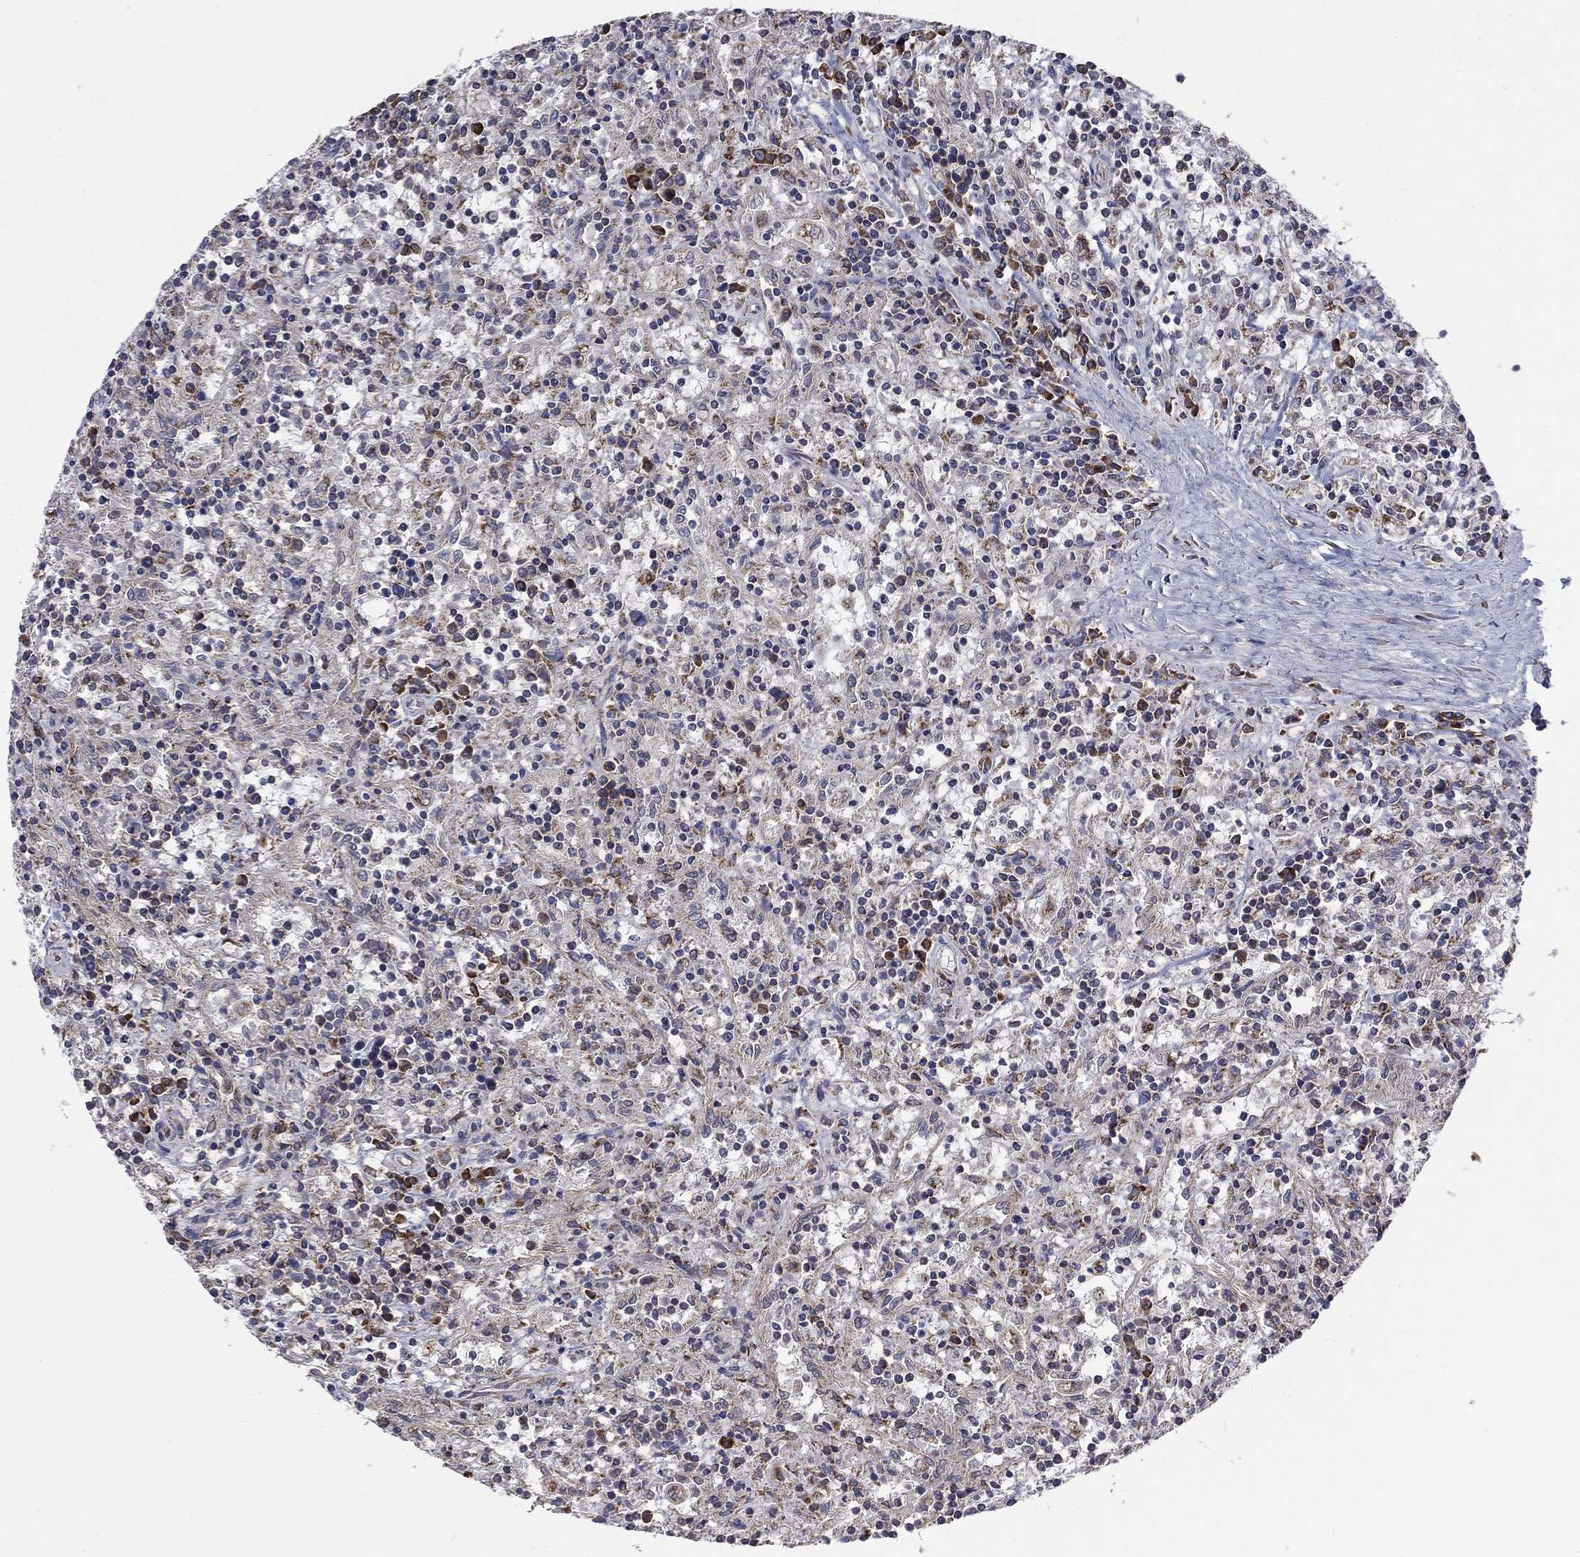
{"staining": {"intensity": "weak", "quantity": "25%-75%", "location": "cytoplasmic/membranous"}, "tissue": "lymphoma", "cell_type": "Tumor cells", "image_type": "cancer", "snomed": [{"axis": "morphology", "description": "Malignant lymphoma, non-Hodgkin's type, Low grade"}, {"axis": "topography", "description": "Spleen"}], "caption": "Protein analysis of malignant lymphoma, non-Hodgkin's type (low-grade) tissue demonstrates weak cytoplasmic/membranous positivity in about 25%-75% of tumor cells.", "gene": "RPLP0", "patient": {"sex": "male", "age": 62}}